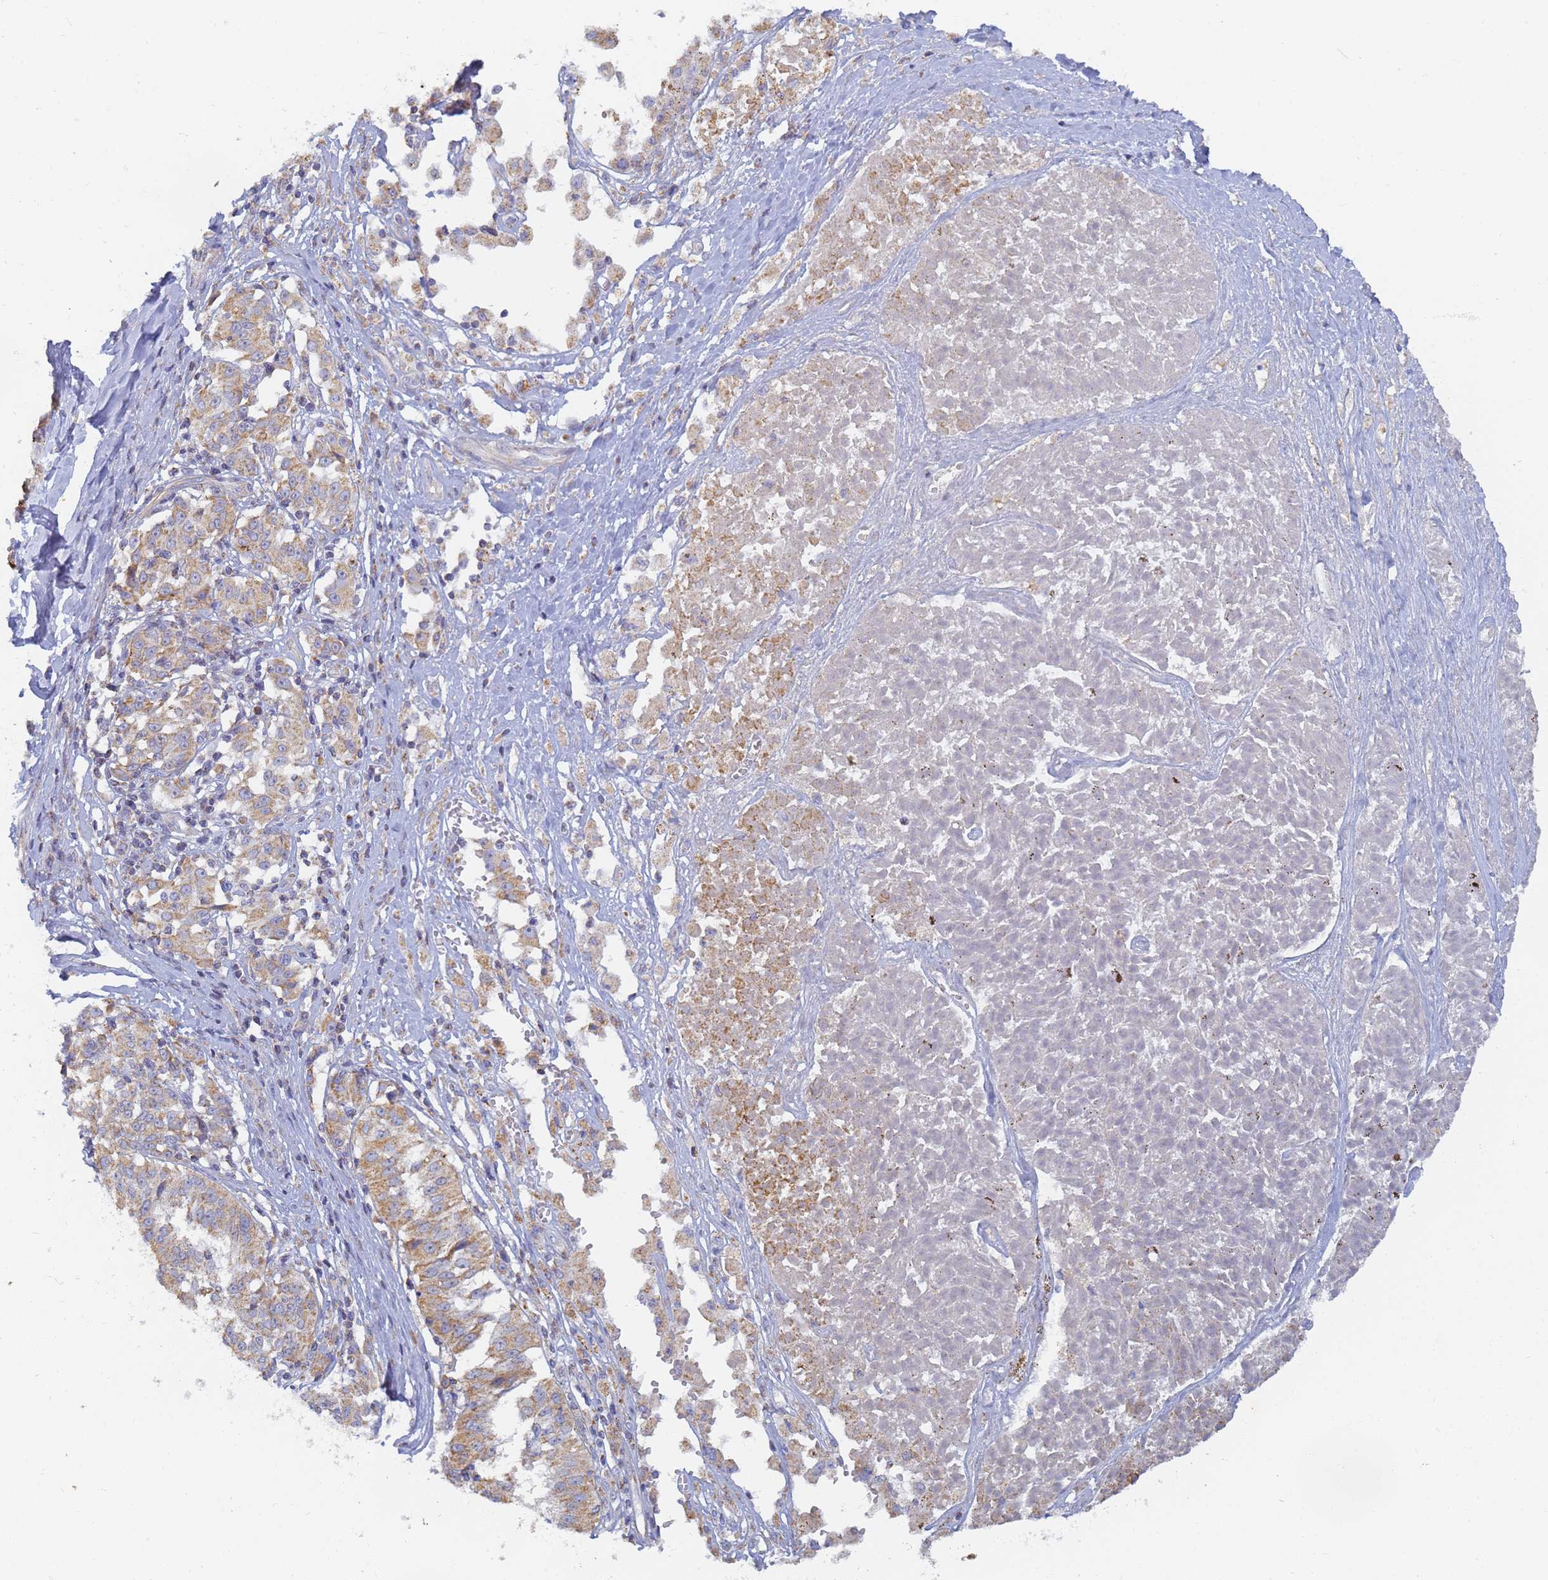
{"staining": {"intensity": "moderate", "quantity": ">75%", "location": "cytoplasmic/membranous"}, "tissue": "melanoma", "cell_type": "Tumor cells", "image_type": "cancer", "snomed": [{"axis": "morphology", "description": "Malignant melanoma, NOS"}, {"axis": "topography", "description": "Skin"}], "caption": "An immunohistochemistry (IHC) photomicrograph of neoplastic tissue is shown. Protein staining in brown labels moderate cytoplasmic/membranous positivity in malignant melanoma within tumor cells.", "gene": "UTP23", "patient": {"sex": "female", "age": 72}}